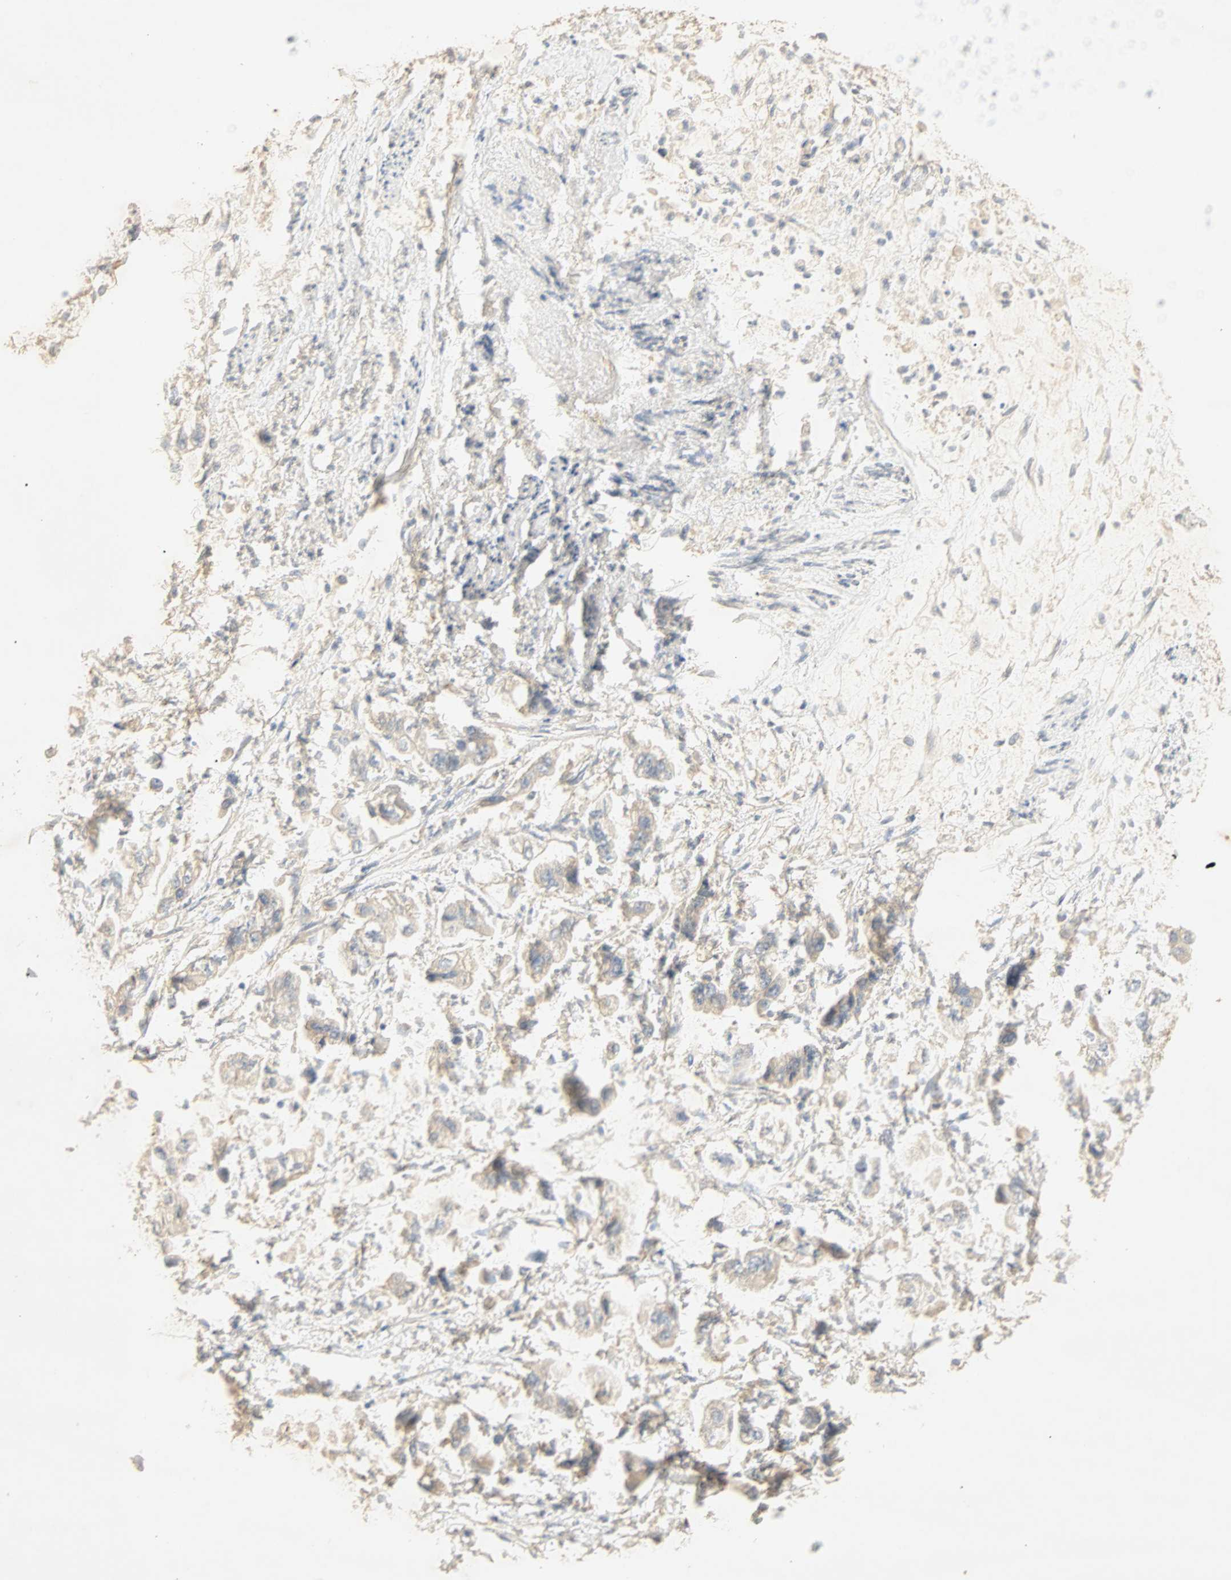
{"staining": {"intensity": "weak", "quantity": "<25%", "location": "cytoplasmic/membranous"}, "tissue": "stomach cancer", "cell_type": "Tumor cells", "image_type": "cancer", "snomed": [{"axis": "morphology", "description": "Adenocarcinoma, NOS"}, {"axis": "topography", "description": "Stomach"}], "caption": "There is no significant positivity in tumor cells of stomach adenocarcinoma.", "gene": "SELENBP1", "patient": {"sex": "male", "age": 62}}